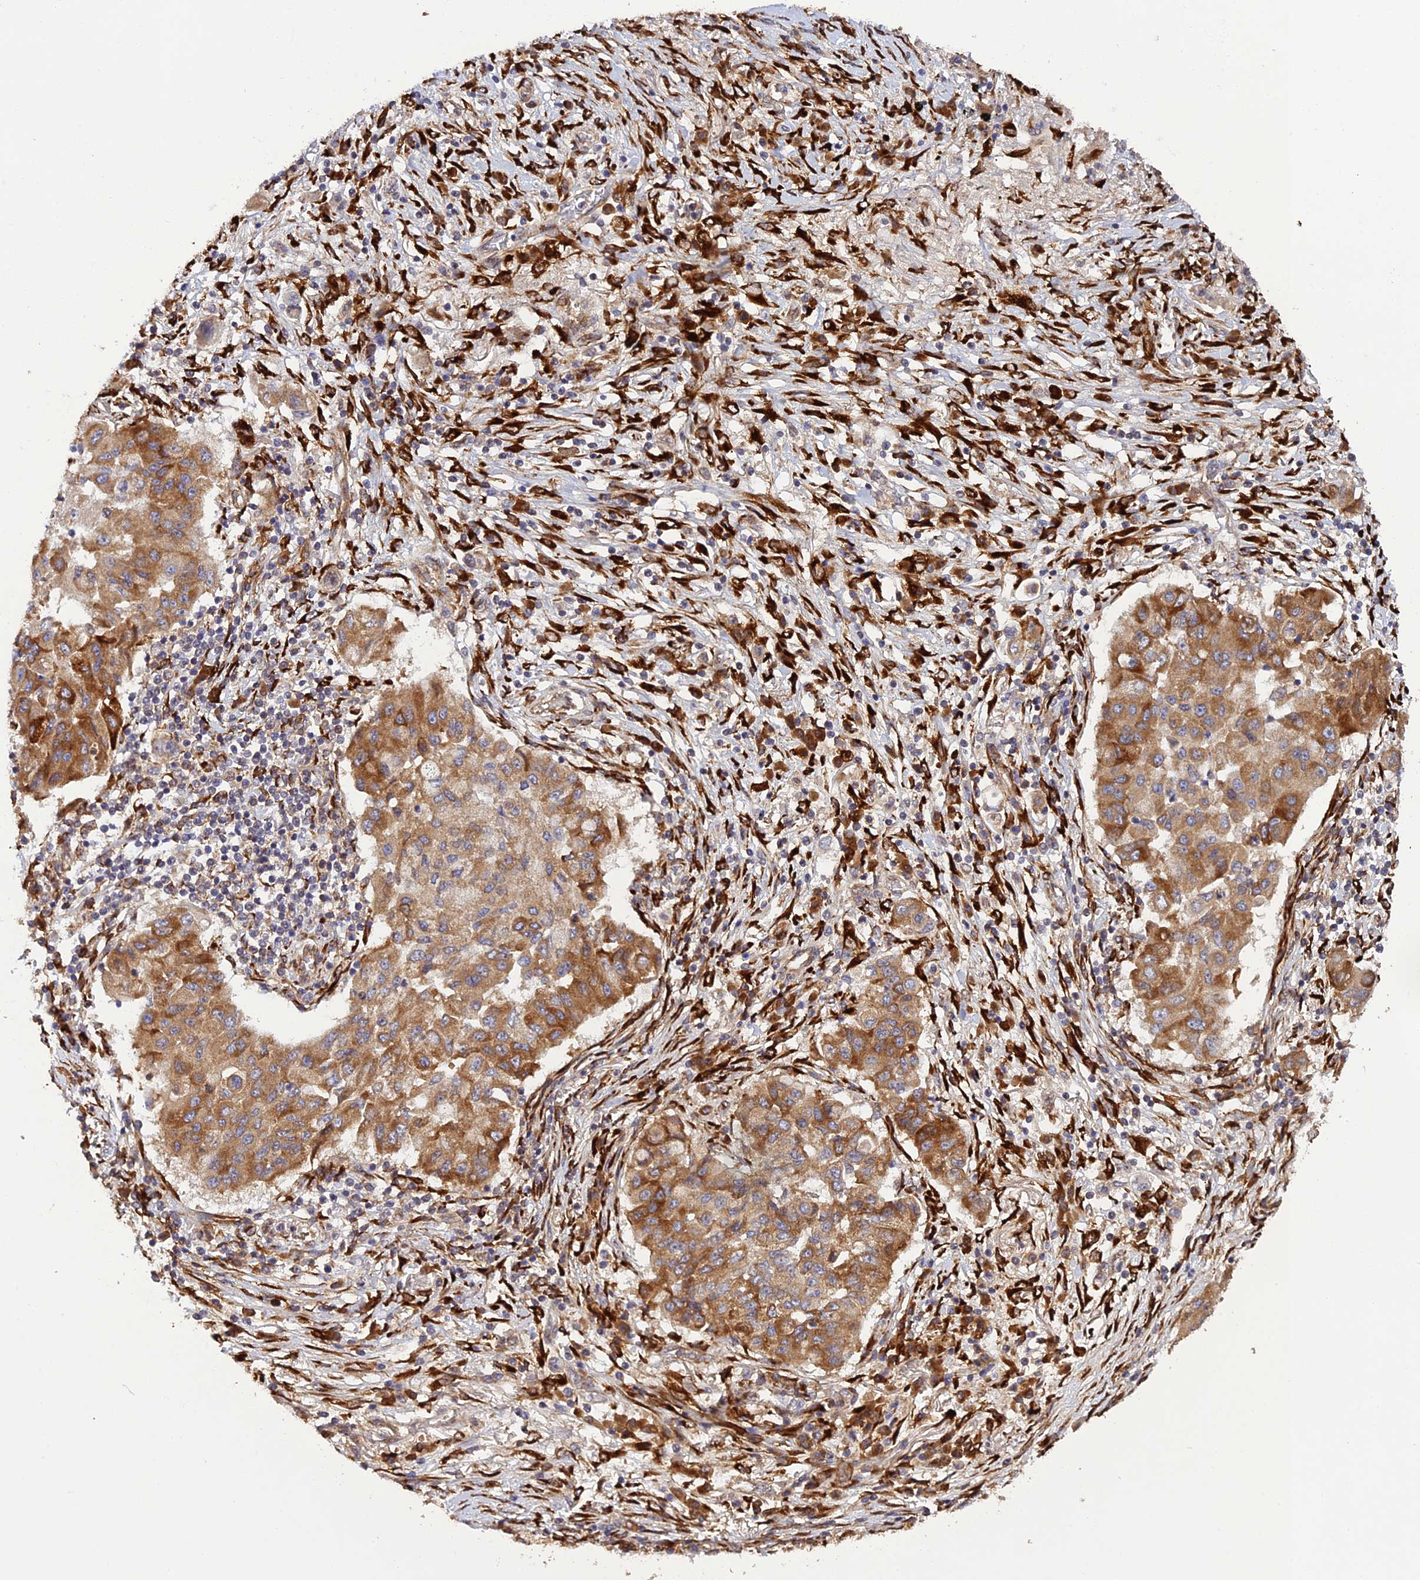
{"staining": {"intensity": "moderate", "quantity": ">75%", "location": "cytoplasmic/membranous"}, "tissue": "lung cancer", "cell_type": "Tumor cells", "image_type": "cancer", "snomed": [{"axis": "morphology", "description": "Squamous cell carcinoma, NOS"}, {"axis": "topography", "description": "Lung"}], "caption": "High-power microscopy captured an IHC image of squamous cell carcinoma (lung), revealing moderate cytoplasmic/membranous expression in approximately >75% of tumor cells.", "gene": "P3H3", "patient": {"sex": "male", "age": 74}}